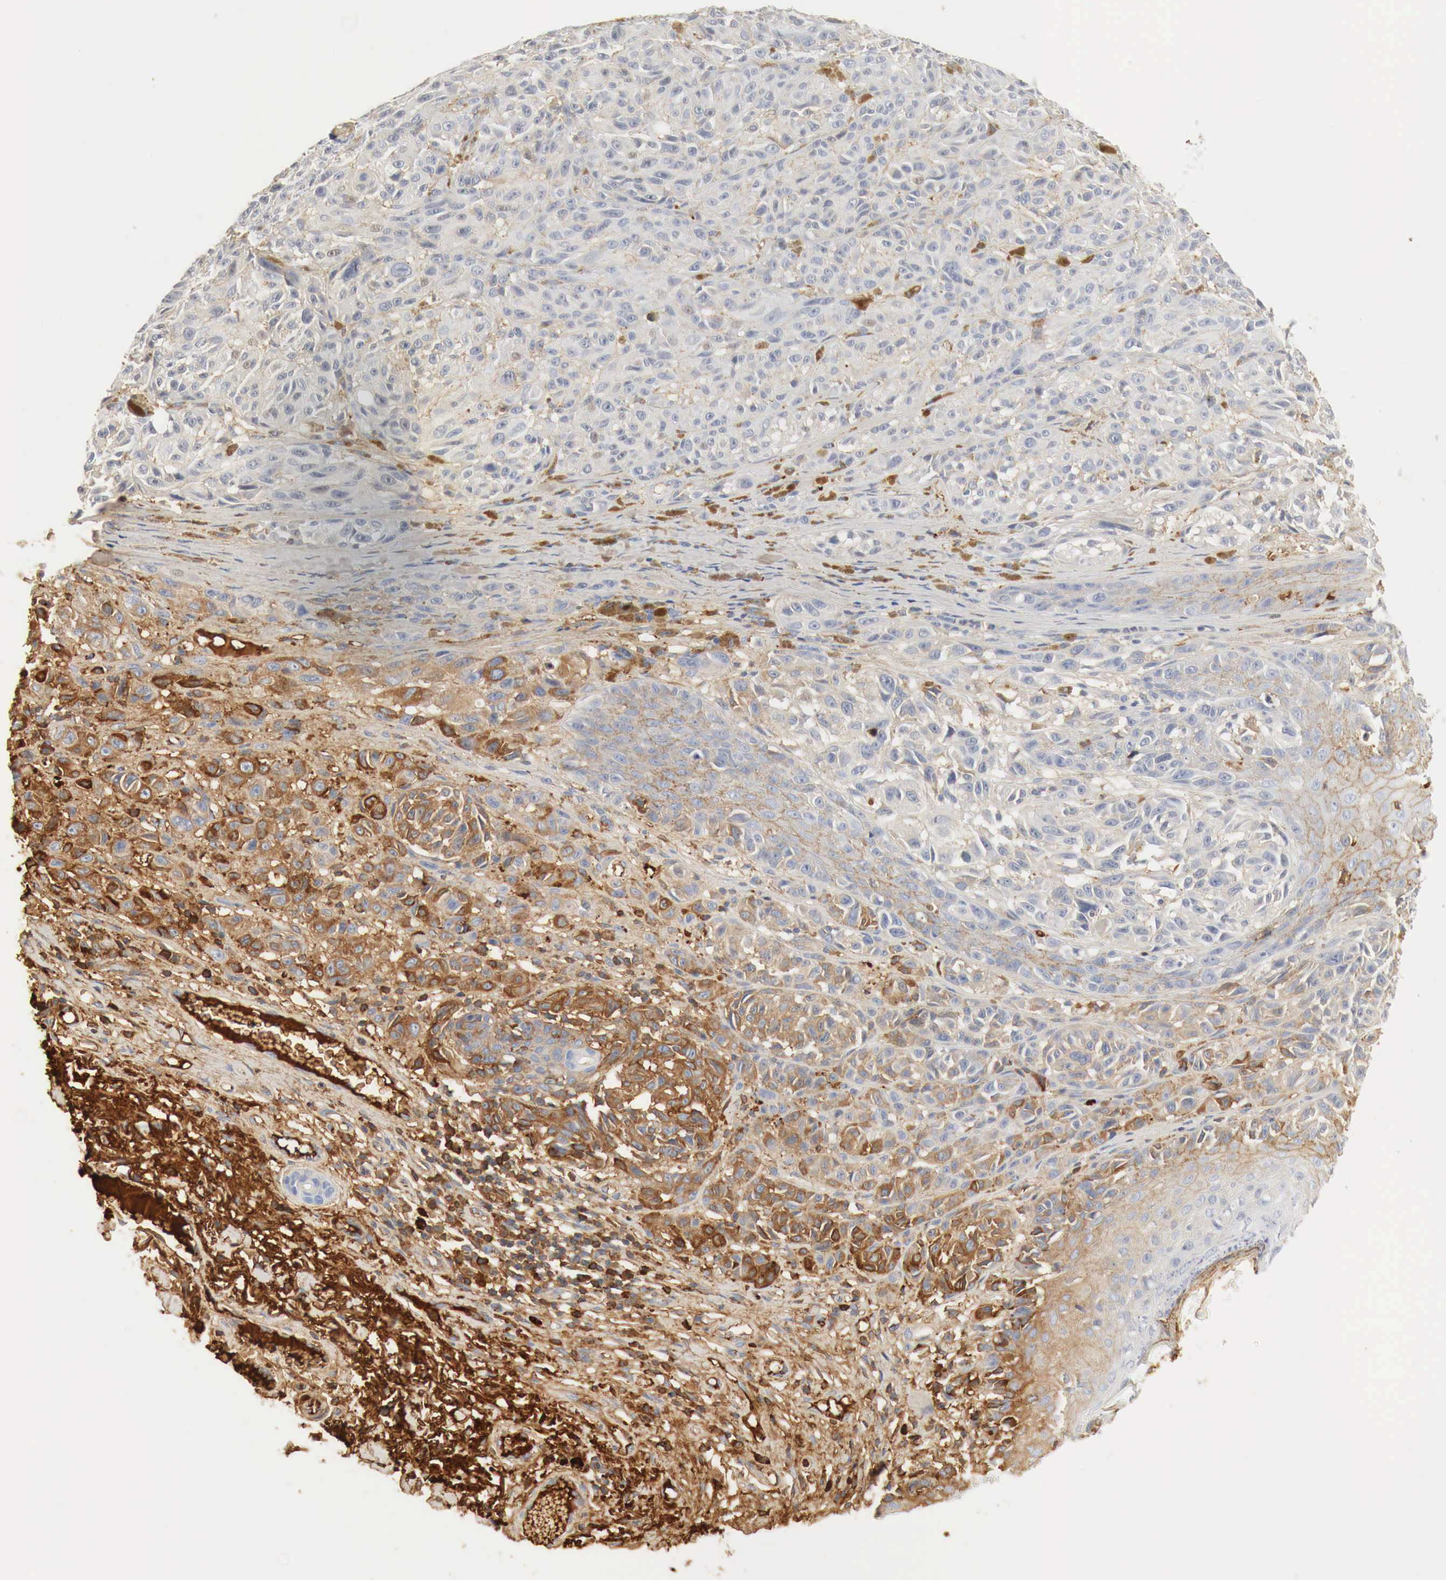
{"staining": {"intensity": "moderate", "quantity": "<25%", "location": "cytoplasmic/membranous"}, "tissue": "melanoma", "cell_type": "Tumor cells", "image_type": "cancer", "snomed": [{"axis": "morphology", "description": "Malignant melanoma, NOS"}, {"axis": "topography", "description": "Skin"}], "caption": "DAB (3,3'-diaminobenzidine) immunohistochemical staining of malignant melanoma demonstrates moderate cytoplasmic/membranous protein staining in approximately <25% of tumor cells. The staining was performed using DAB (3,3'-diaminobenzidine), with brown indicating positive protein expression. Nuclei are stained blue with hematoxylin.", "gene": "IGLC3", "patient": {"sex": "male", "age": 70}}